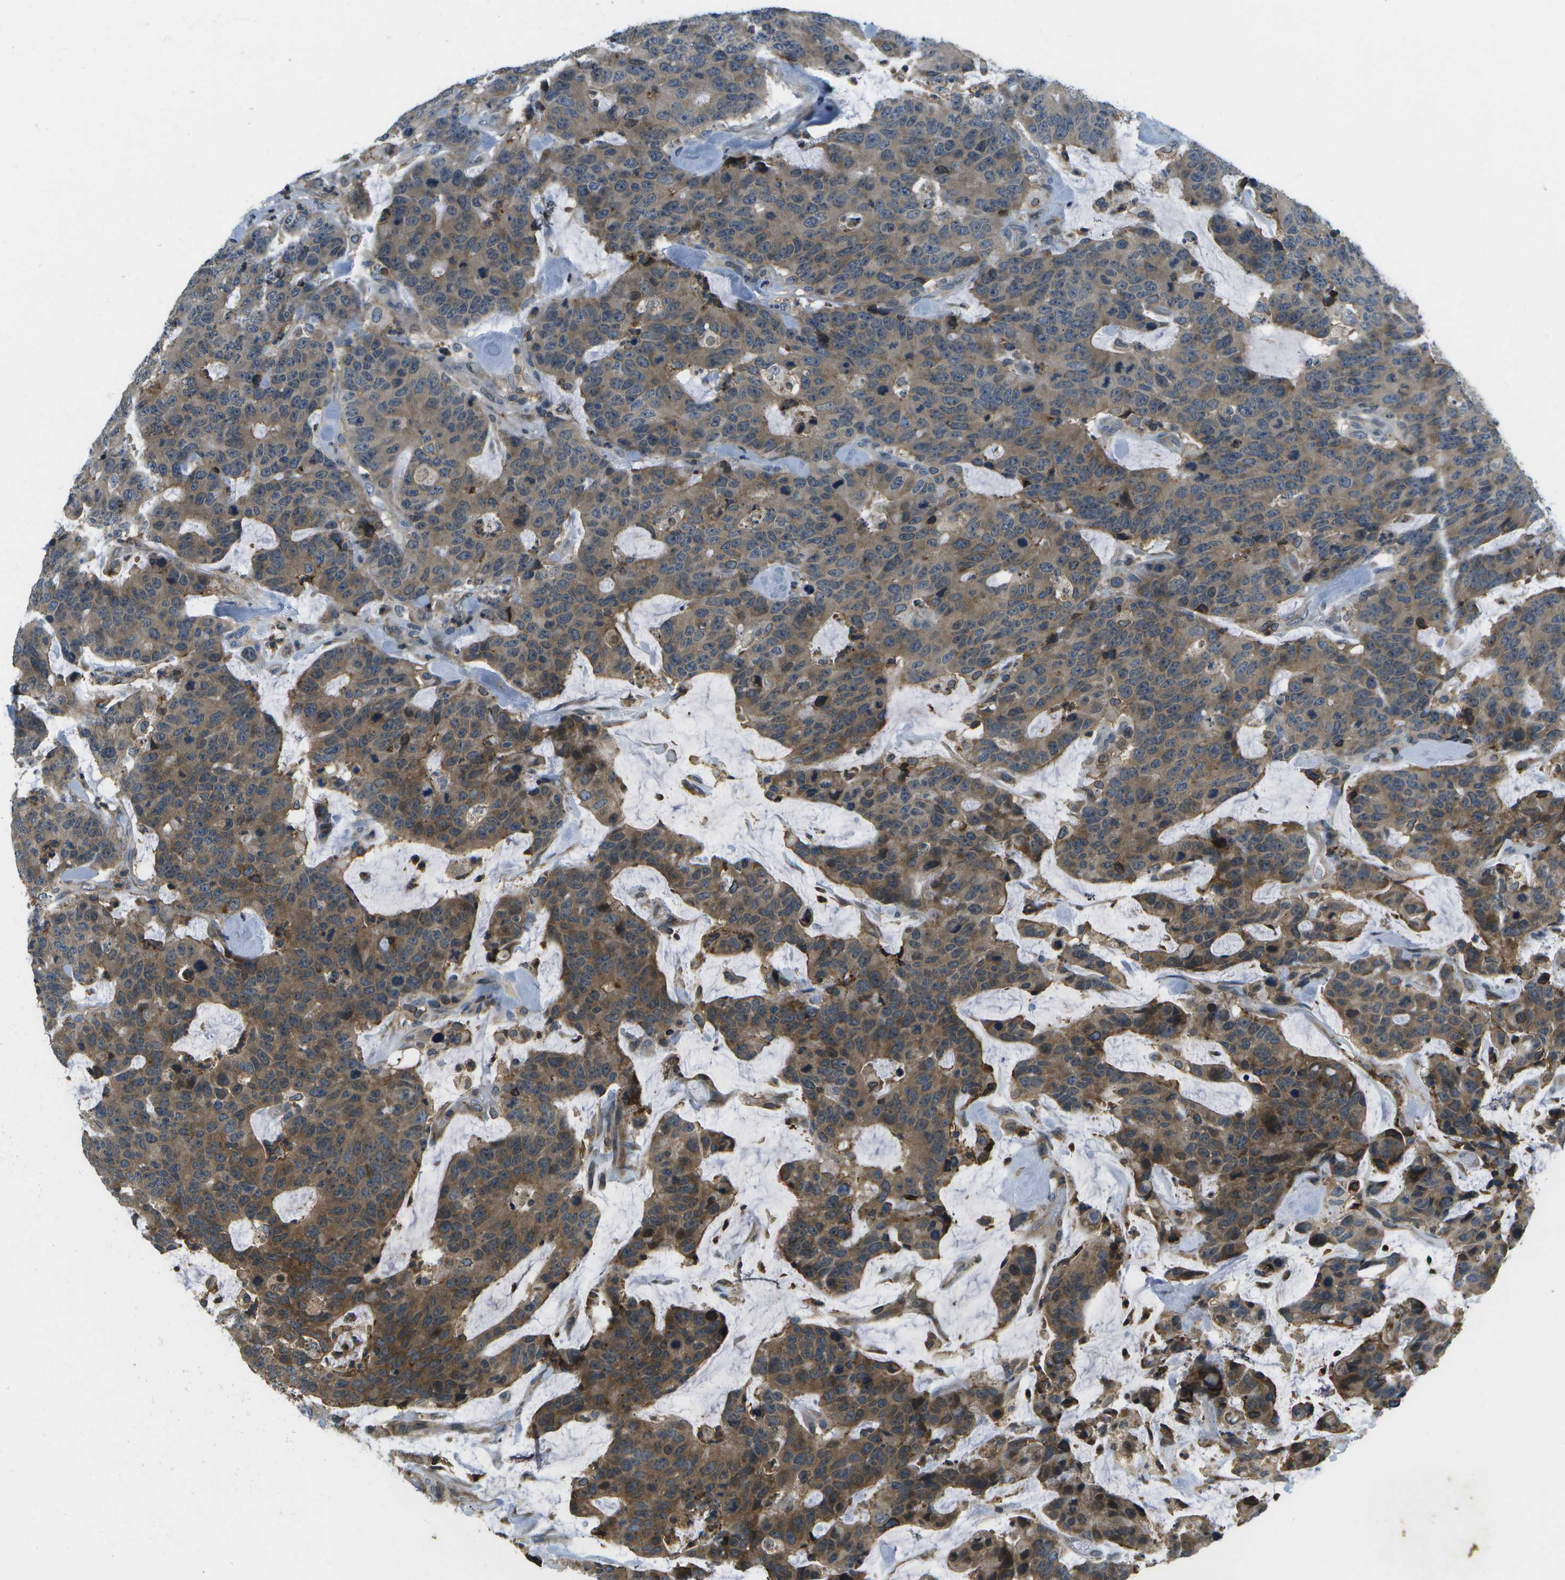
{"staining": {"intensity": "moderate", "quantity": ">75%", "location": "cytoplasmic/membranous"}, "tissue": "colorectal cancer", "cell_type": "Tumor cells", "image_type": "cancer", "snomed": [{"axis": "morphology", "description": "Adenocarcinoma, NOS"}, {"axis": "topography", "description": "Colon"}], "caption": "DAB immunohistochemical staining of colorectal cancer (adenocarcinoma) reveals moderate cytoplasmic/membranous protein positivity in about >75% of tumor cells.", "gene": "LRRC66", "patient": {"sex": "female", "age": 86}}